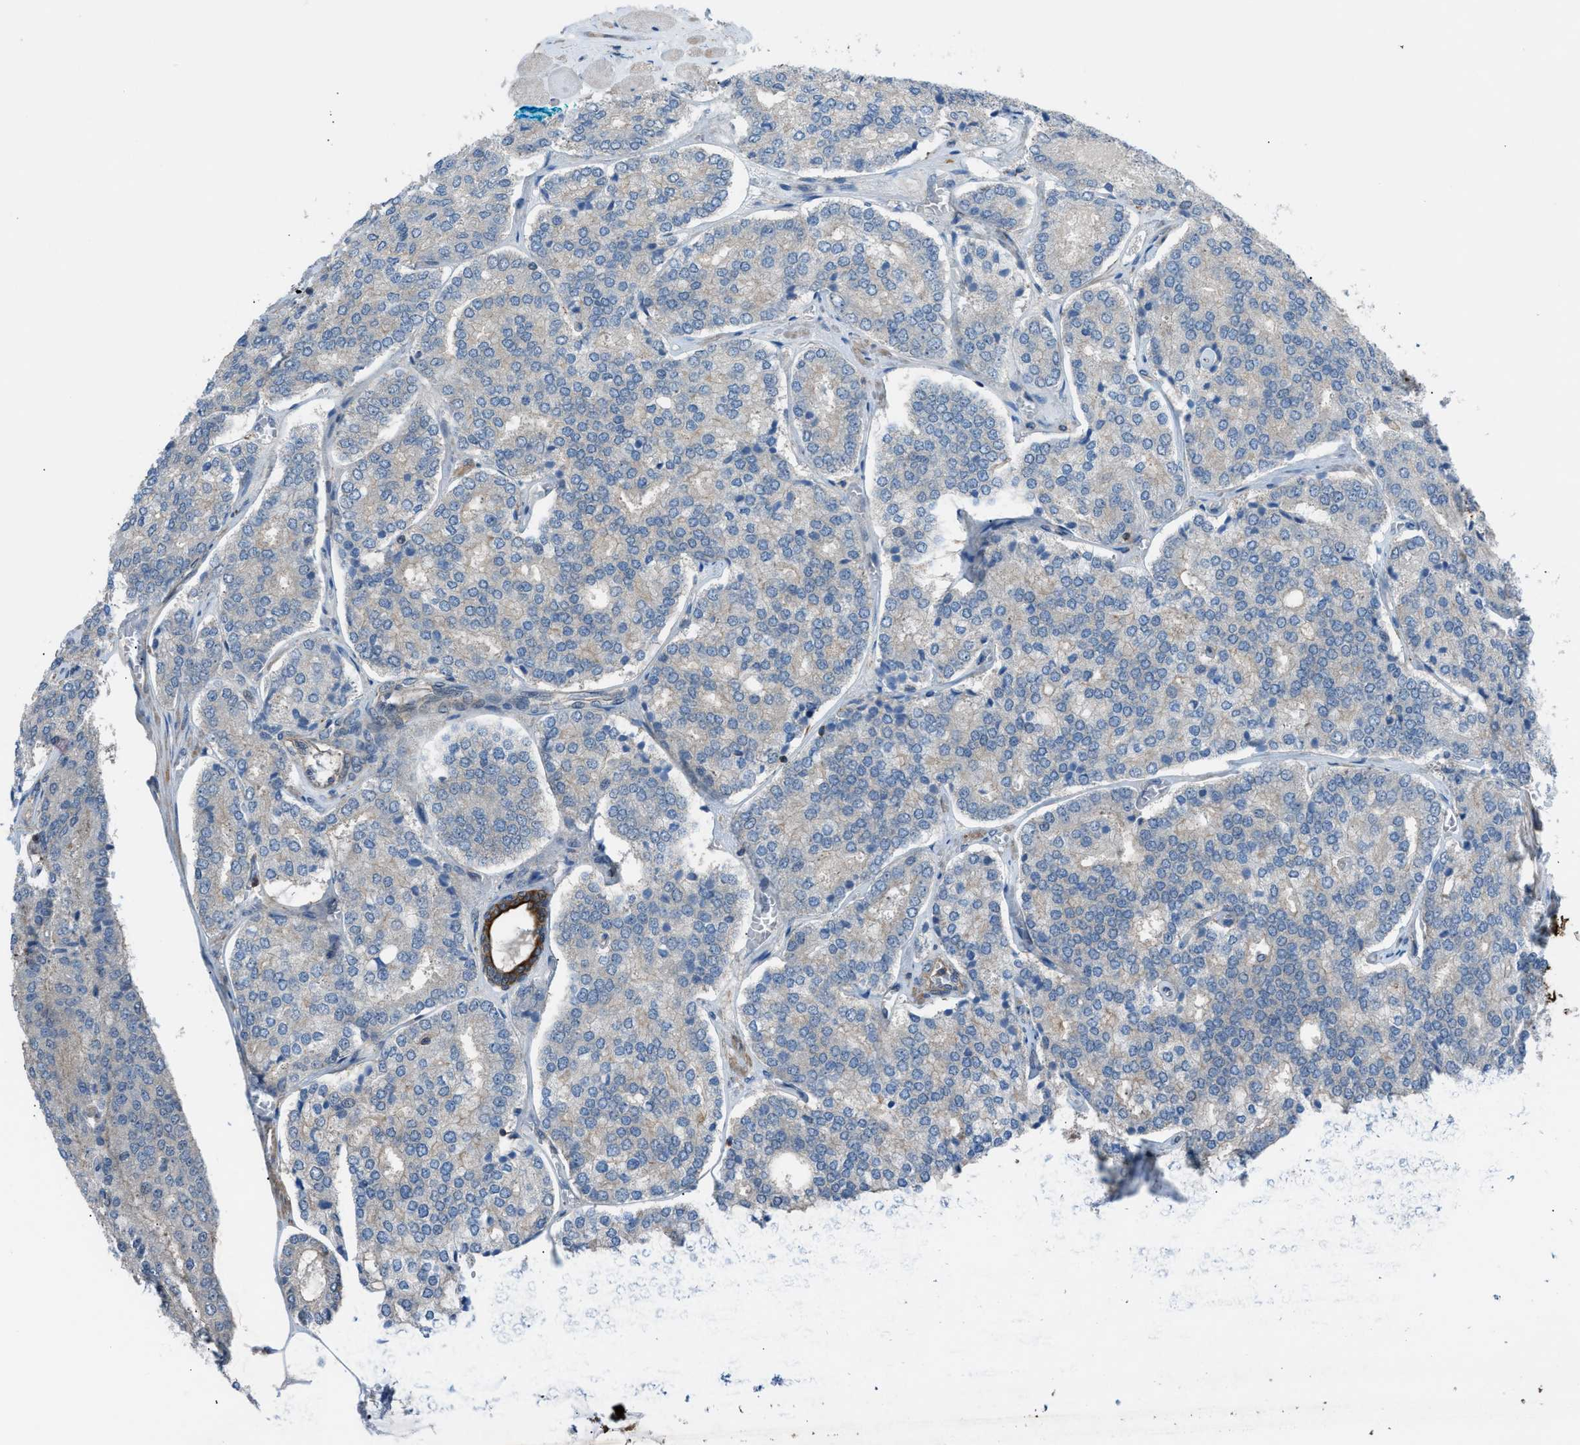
{"staining": {"intensity": "negative", "quantity": "none", "location": "none"}, "tissue": "prostate cancer", "cell_type": "Tumor cells", "image_type": "cancer", "snomed": [{"axis": "morphology", "description": "Adenocarcinoma, High grade"}, {"axis": "topography", "description": "Prostate"}], "caption": "This is an immunohistochemistry (IHC) image of prostate high-grade adenocarcinoma. There is no staining in tumor cells.", "gene": "DYRK1A", "patient": {"sex": "male", "age": 65}}